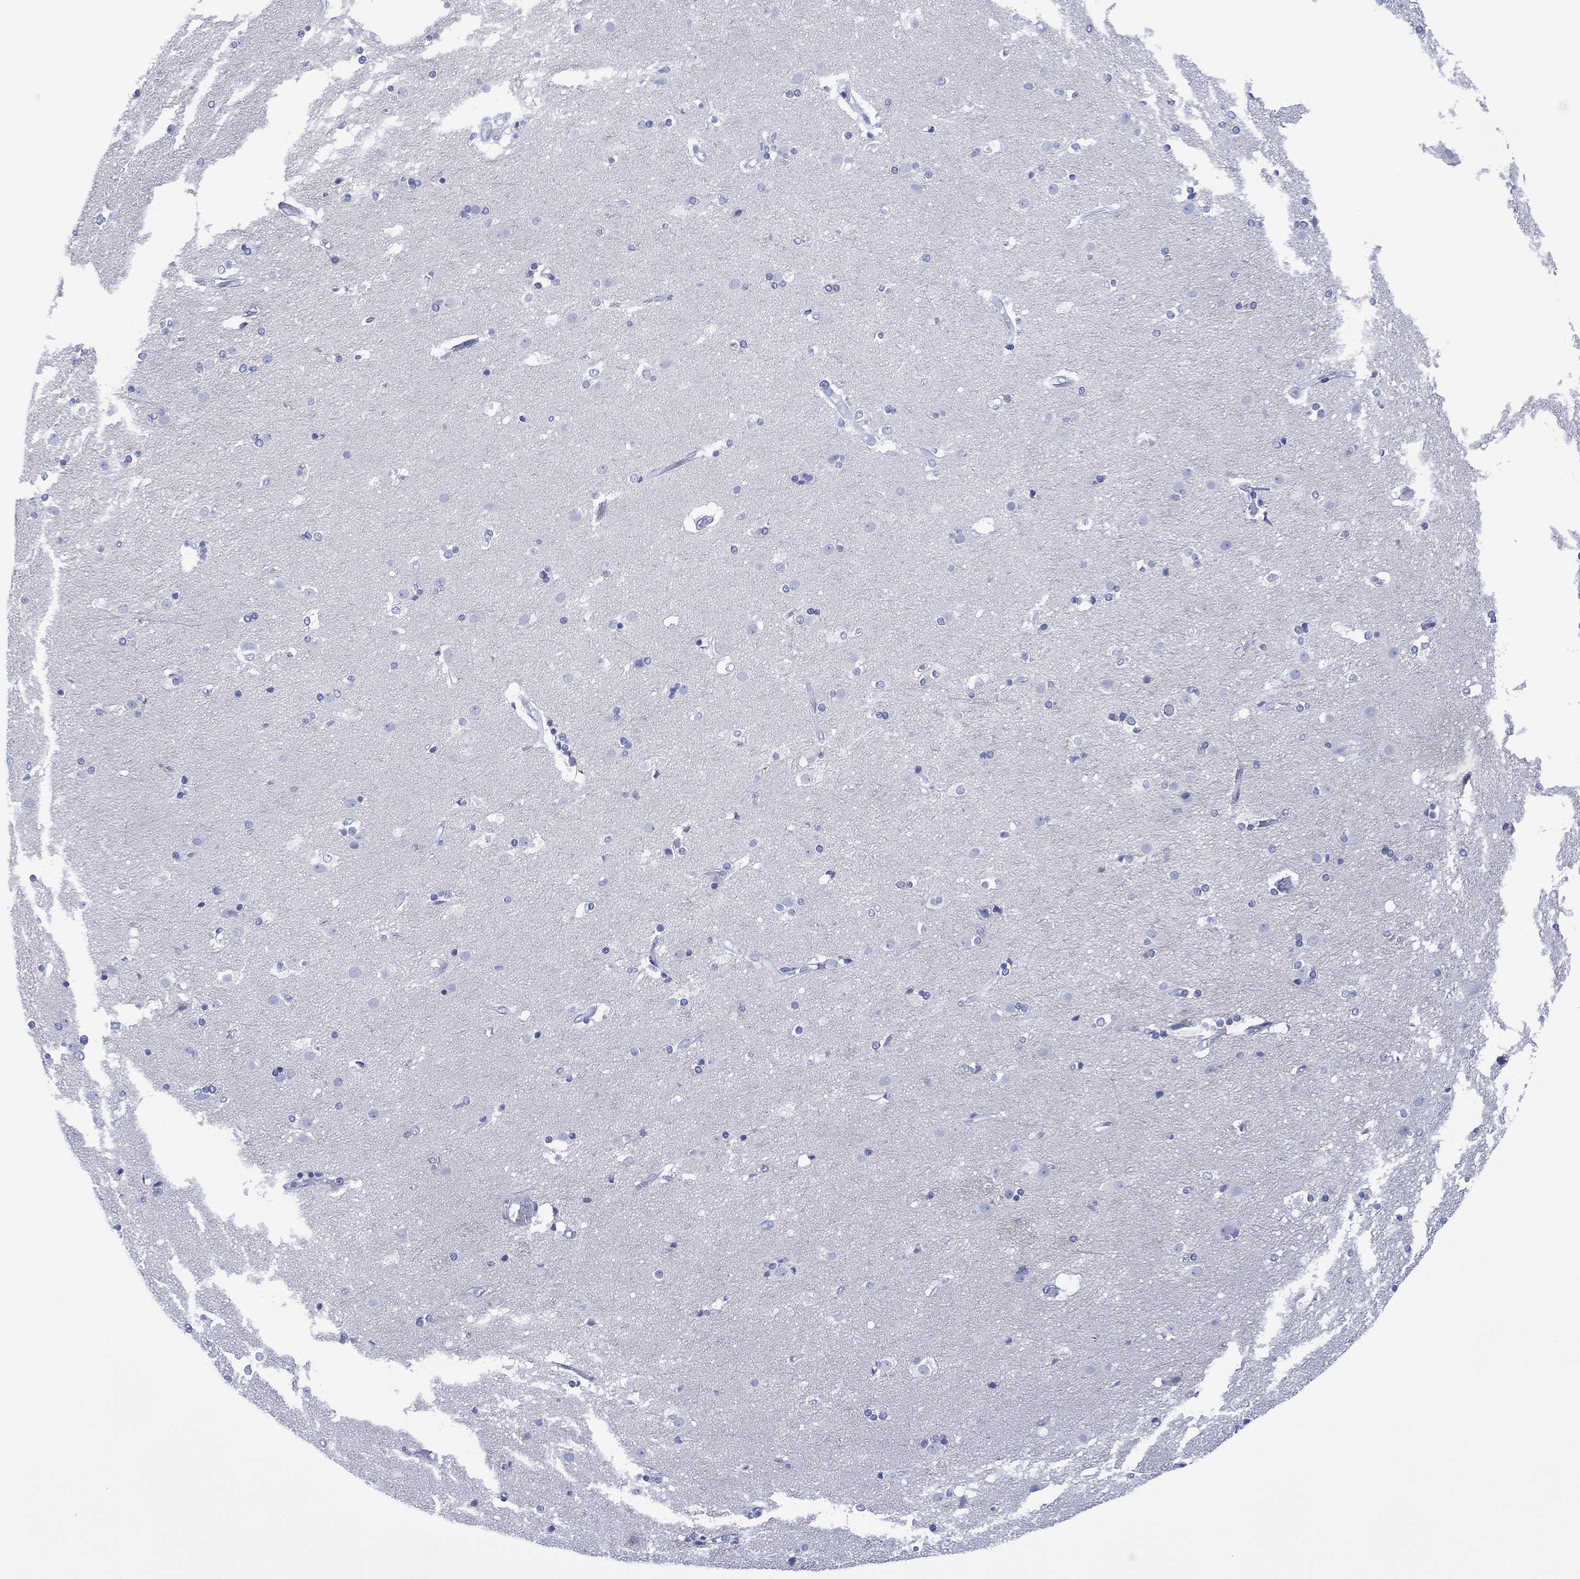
{"staining": {"intensity": "negative", "quantity": "none", "location": "none"}, "tissue": "caudate", "cell_type": "Glial cells", "image_type": "normal", "snomed": [{"axis": "morphology", "description": "Normal tissue, NOS"}, {"axis": "topography", "description": "Lateral ventricle wall"}], "caption": "High power microscopy histopathology image of an IHC histopathology image of normal caudate, revealing no significant staining in glial cells. (Immunohistochemistry, brightfield microscopy, high magnification).", "gene": "DPP4", "patient": {"sex": "male", "age": 54}}